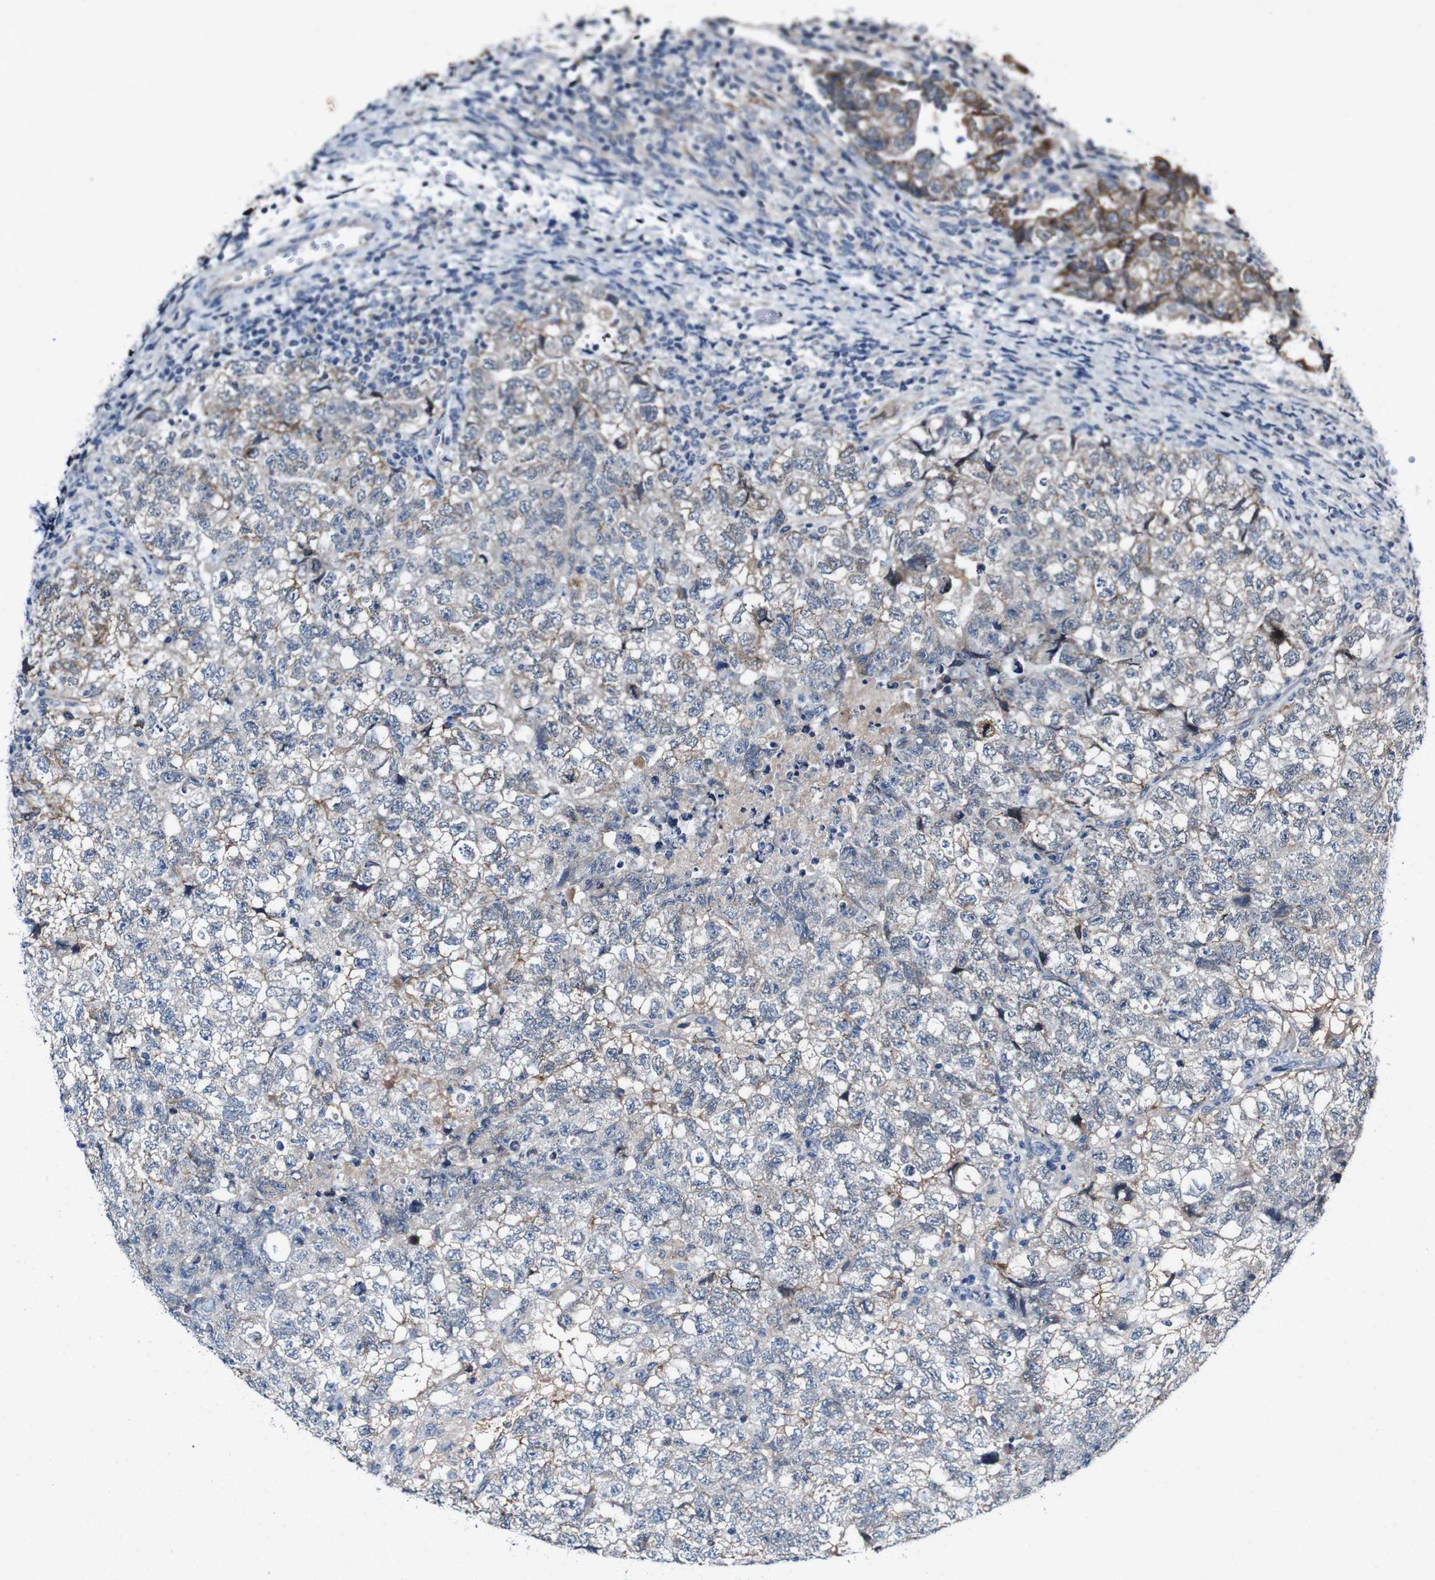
{"staining": {"intensity": "moderate", "quantity": "25%-75%", "location": "cytoplasmic/membranous"}, "tissue": "testis cancer", "cell_type": "Tumor cells", "image_type": "cancer", "snomed": [{"axis": "morphology", "description": "Carcinoma, Embryonal, NOS"}, {"axis": "topography", "description": "Testis"}], "caption": "Immunohistochemical staining of testis cancer (embryonal carcinoma) demonstrates medium levels of moderate cytoplasmic/membranous positivity in approximately 25%-75% of tumor cells.", "gene": "GRAMD1A", "patient": {"sex": "male", "age": 36}}